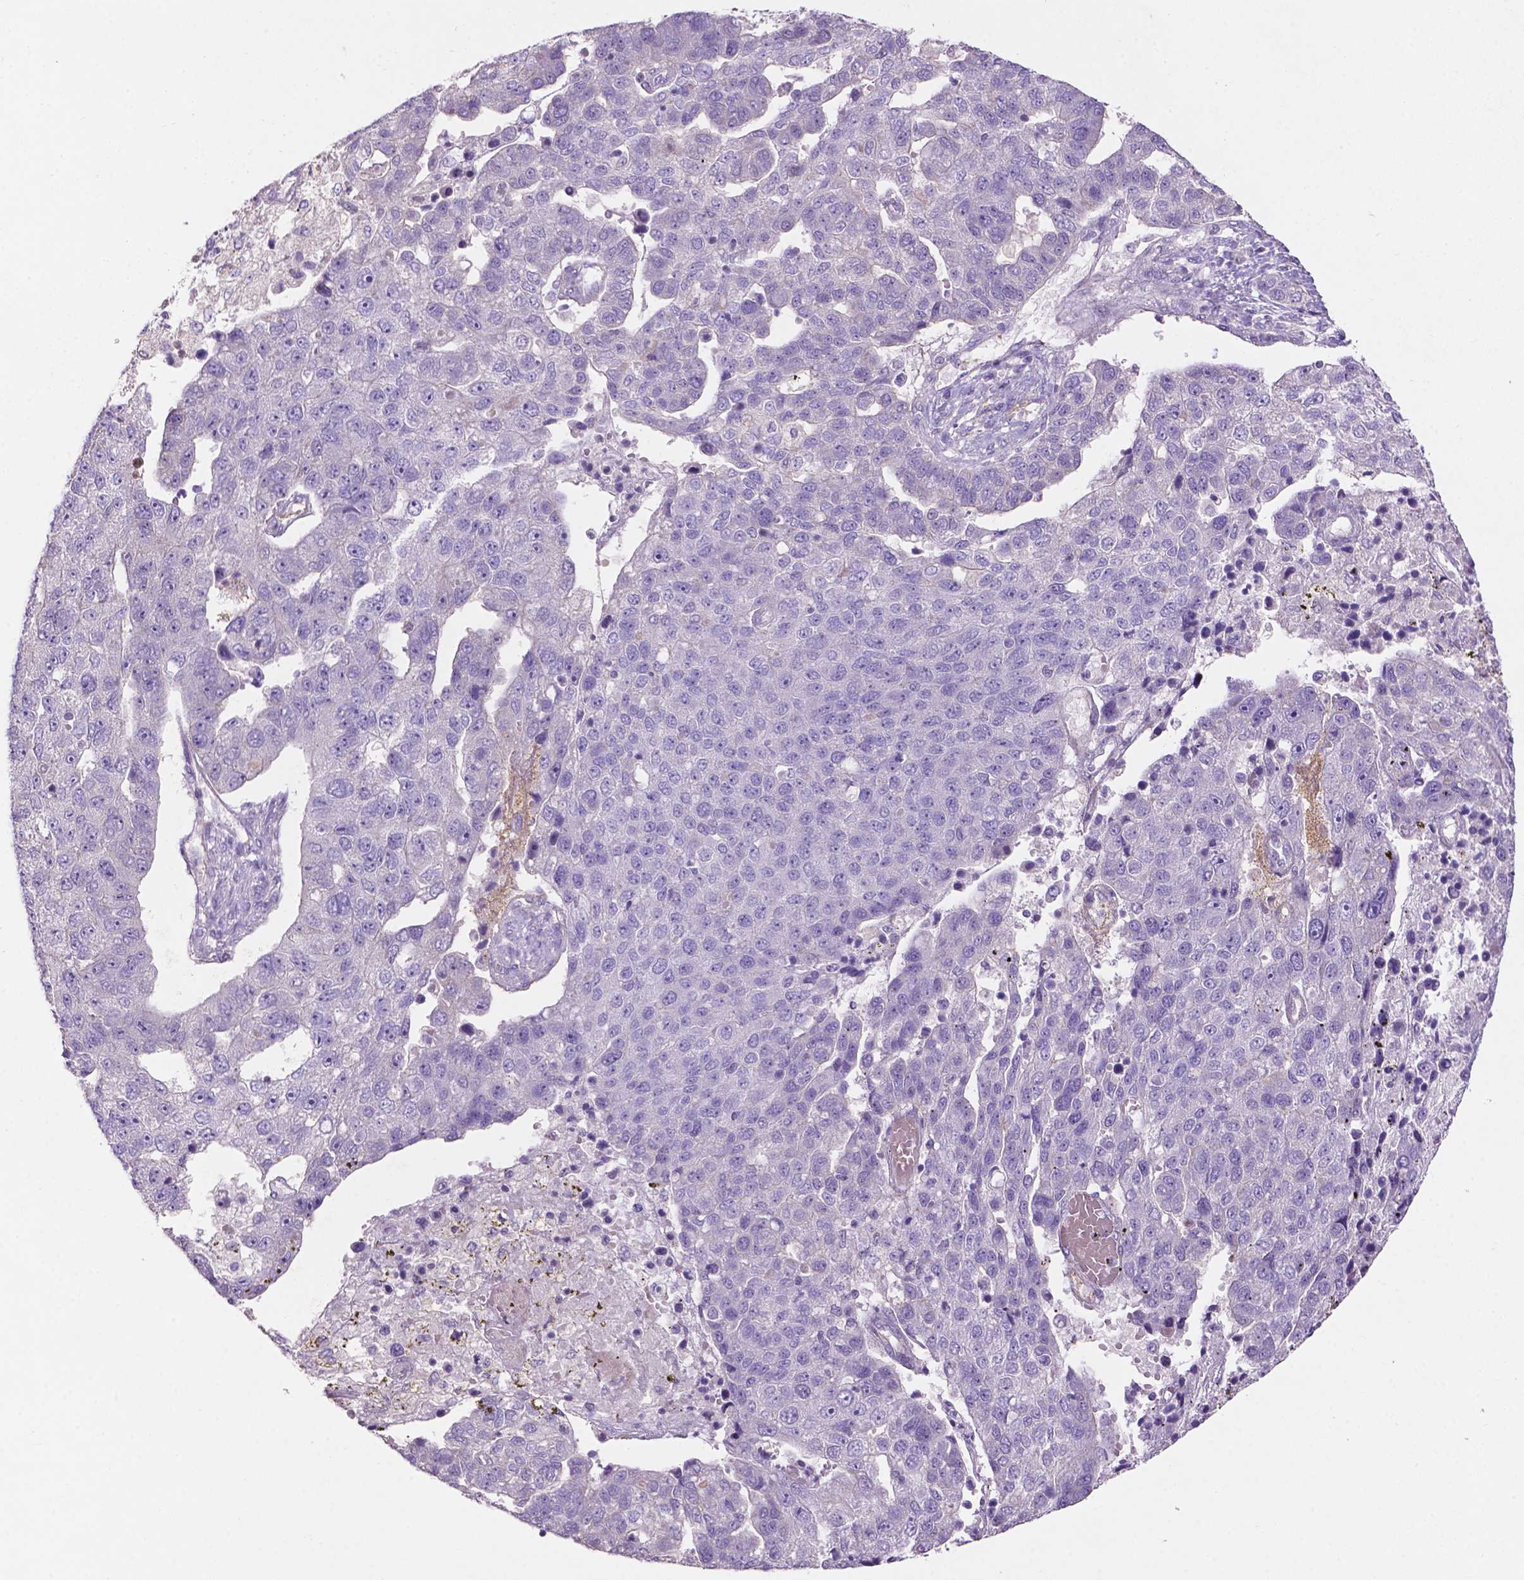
{"staining": {"intensity": "negative", "quantity": "none", "location": "none"}, "tissue": "pancreatic cancer", "cell_type": "Tumor cells", "image_type": "cancer", "snomed": [{"axis": "morphology", "description": "Adenocarcinoma, NOS"}, {"axis": "topography", "description": "Pancreas"}], "caption": "This is an immunohistochemistry (IHC) image of pancreatic cancer (adenocarcinoma). There is no positivity in tumor cells.", "gene": "ARL5C", "patient": {"sex": "female", "age": 61}}